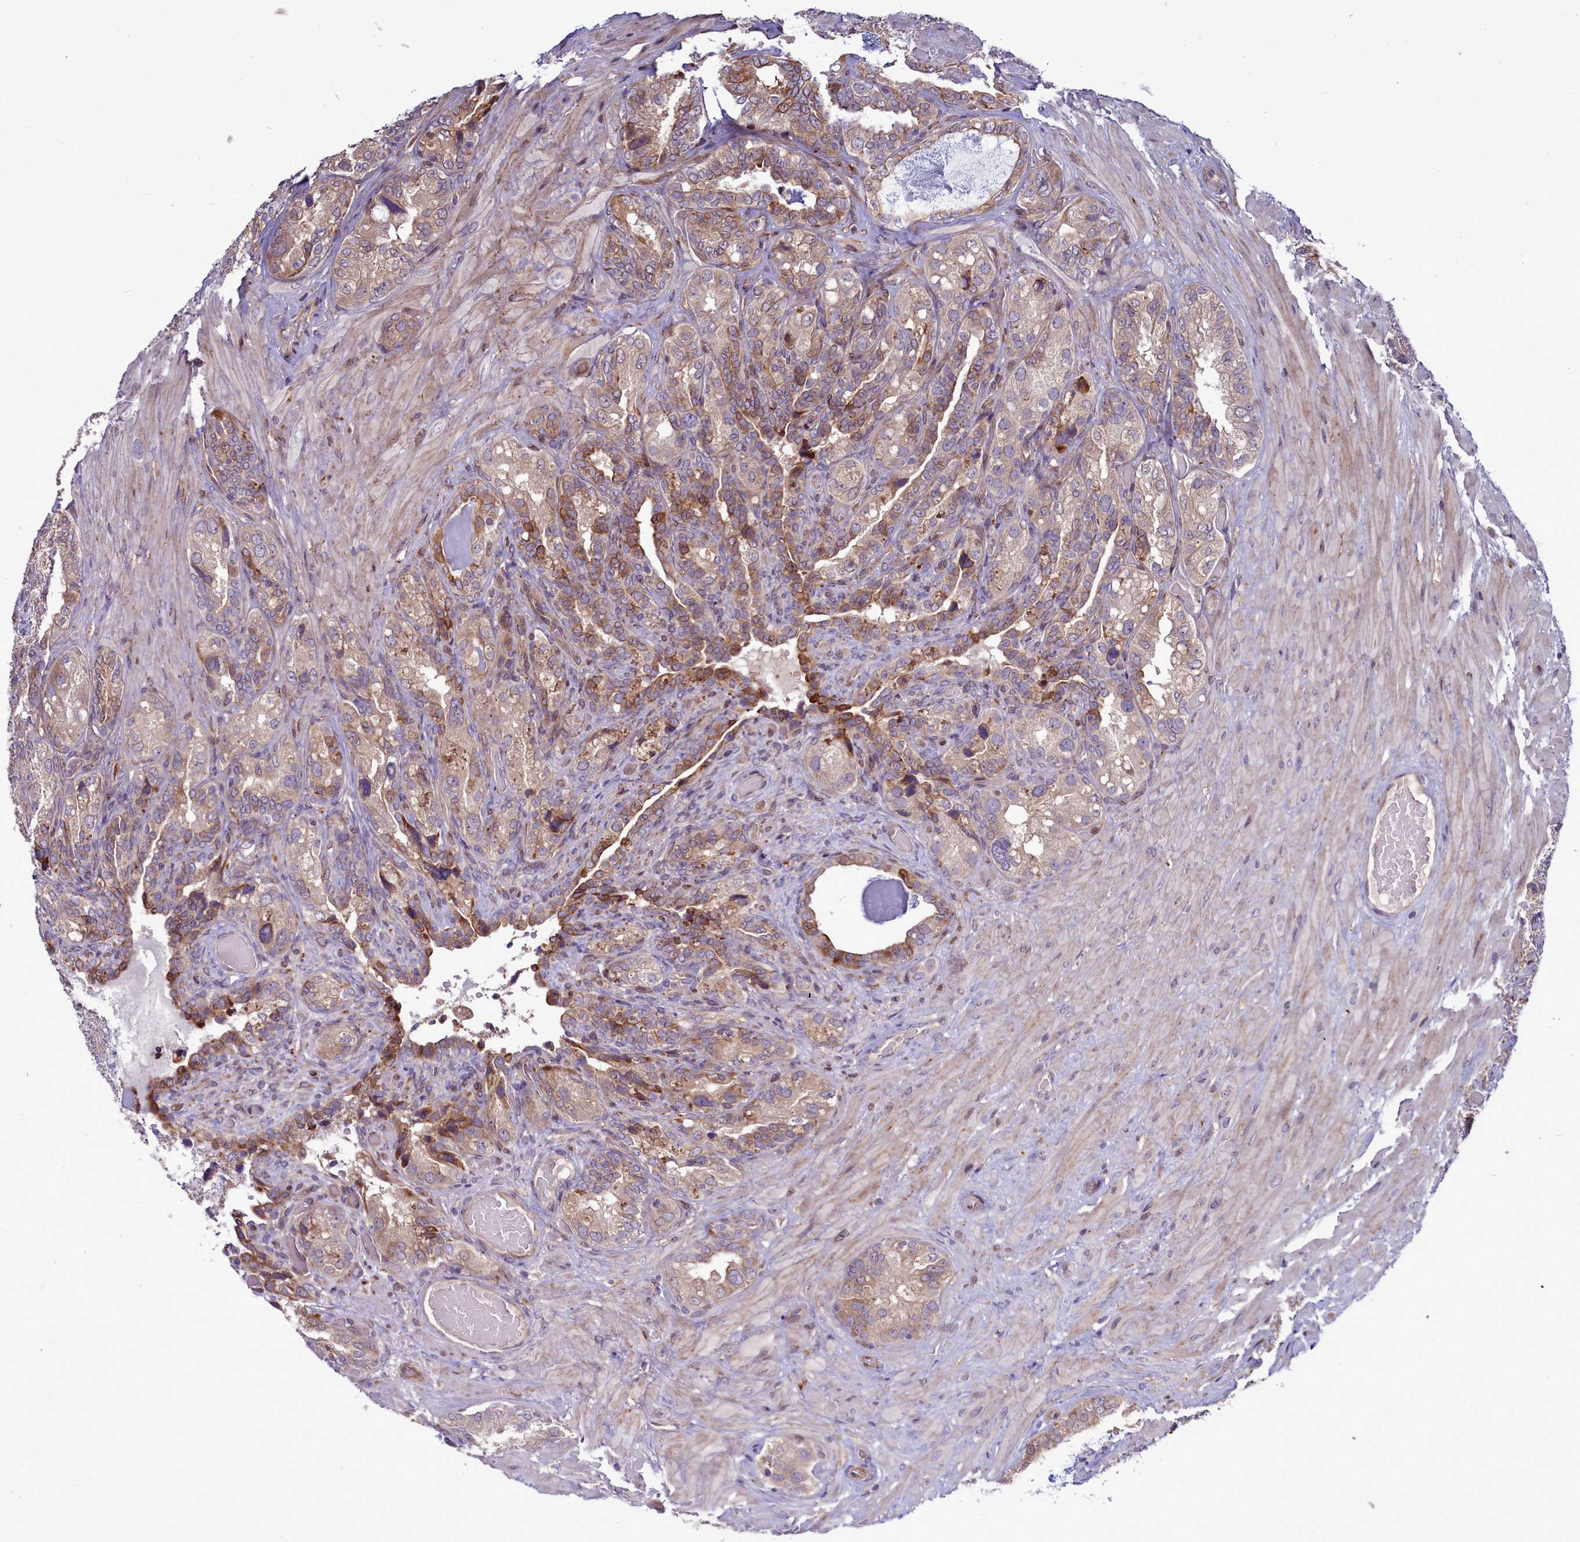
{"staining": {"intensity": "weak", "quantity": ">75%", "location": "cytoplasmic/membranous"}, "tissue": "seminal vesicle", "cell_type": "Glandular cells", "image_type": "normal", "snomed": [{"axis": "morphology", "description": "Normal tissue, NOS"}, {"axis": "topography", "description": "Seminal veicle"}, {"axis": "topography", "description": "Peripheral nerve tissue"}], "caption": "This micrograph exhibits immunohistochemistry staining of benign human seminal vesicle, with low weak cytoplasmic/membranous expression in approximately >75% of glandular cells.", "gene": "RAPGEF4", "patient": {"sex": "male", "age": 67}}